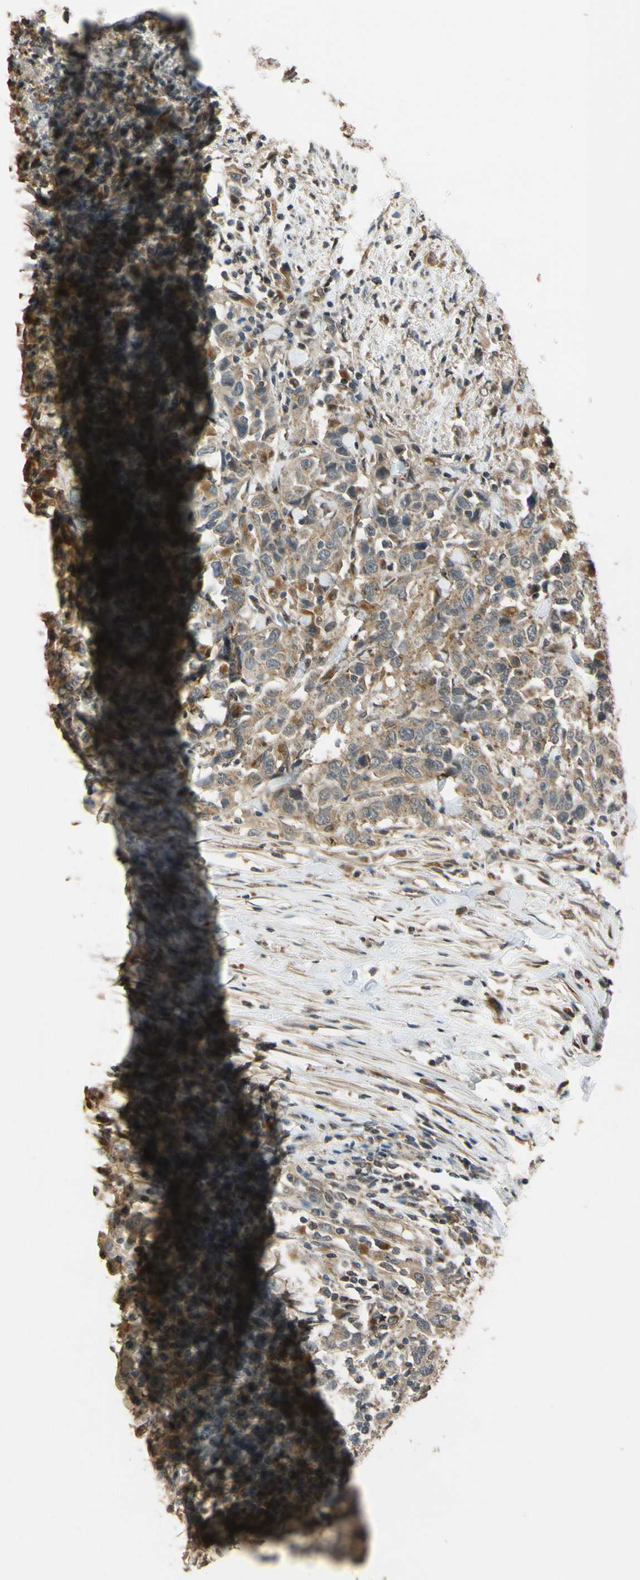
{"staining": {"intensity": "weak", "quantity": ">75%", "location": "cytoplasmic/membranous"}, "tissue": "urothelial cancer", "cell_type": "Tumor cells", "image_type": "cancer", "snomed": [{"axis": "morphology", "description": "Urothelial carcinoma, High grade"}, {"axis": "topography", "description": "Urinary bladder"}], "caption": "Protein analysis of urothelial carcinoma (high-grade) tissue displays weak cytoplasmic/membranous positivity in approximately >75% of tumor cells. (DAB (3,3'-diaminobenzidine) = brown stain, brightfield microscopy at high magnification).", "gene": "LAMTOR1", "patient": {"sex": "male", "age": 61}}